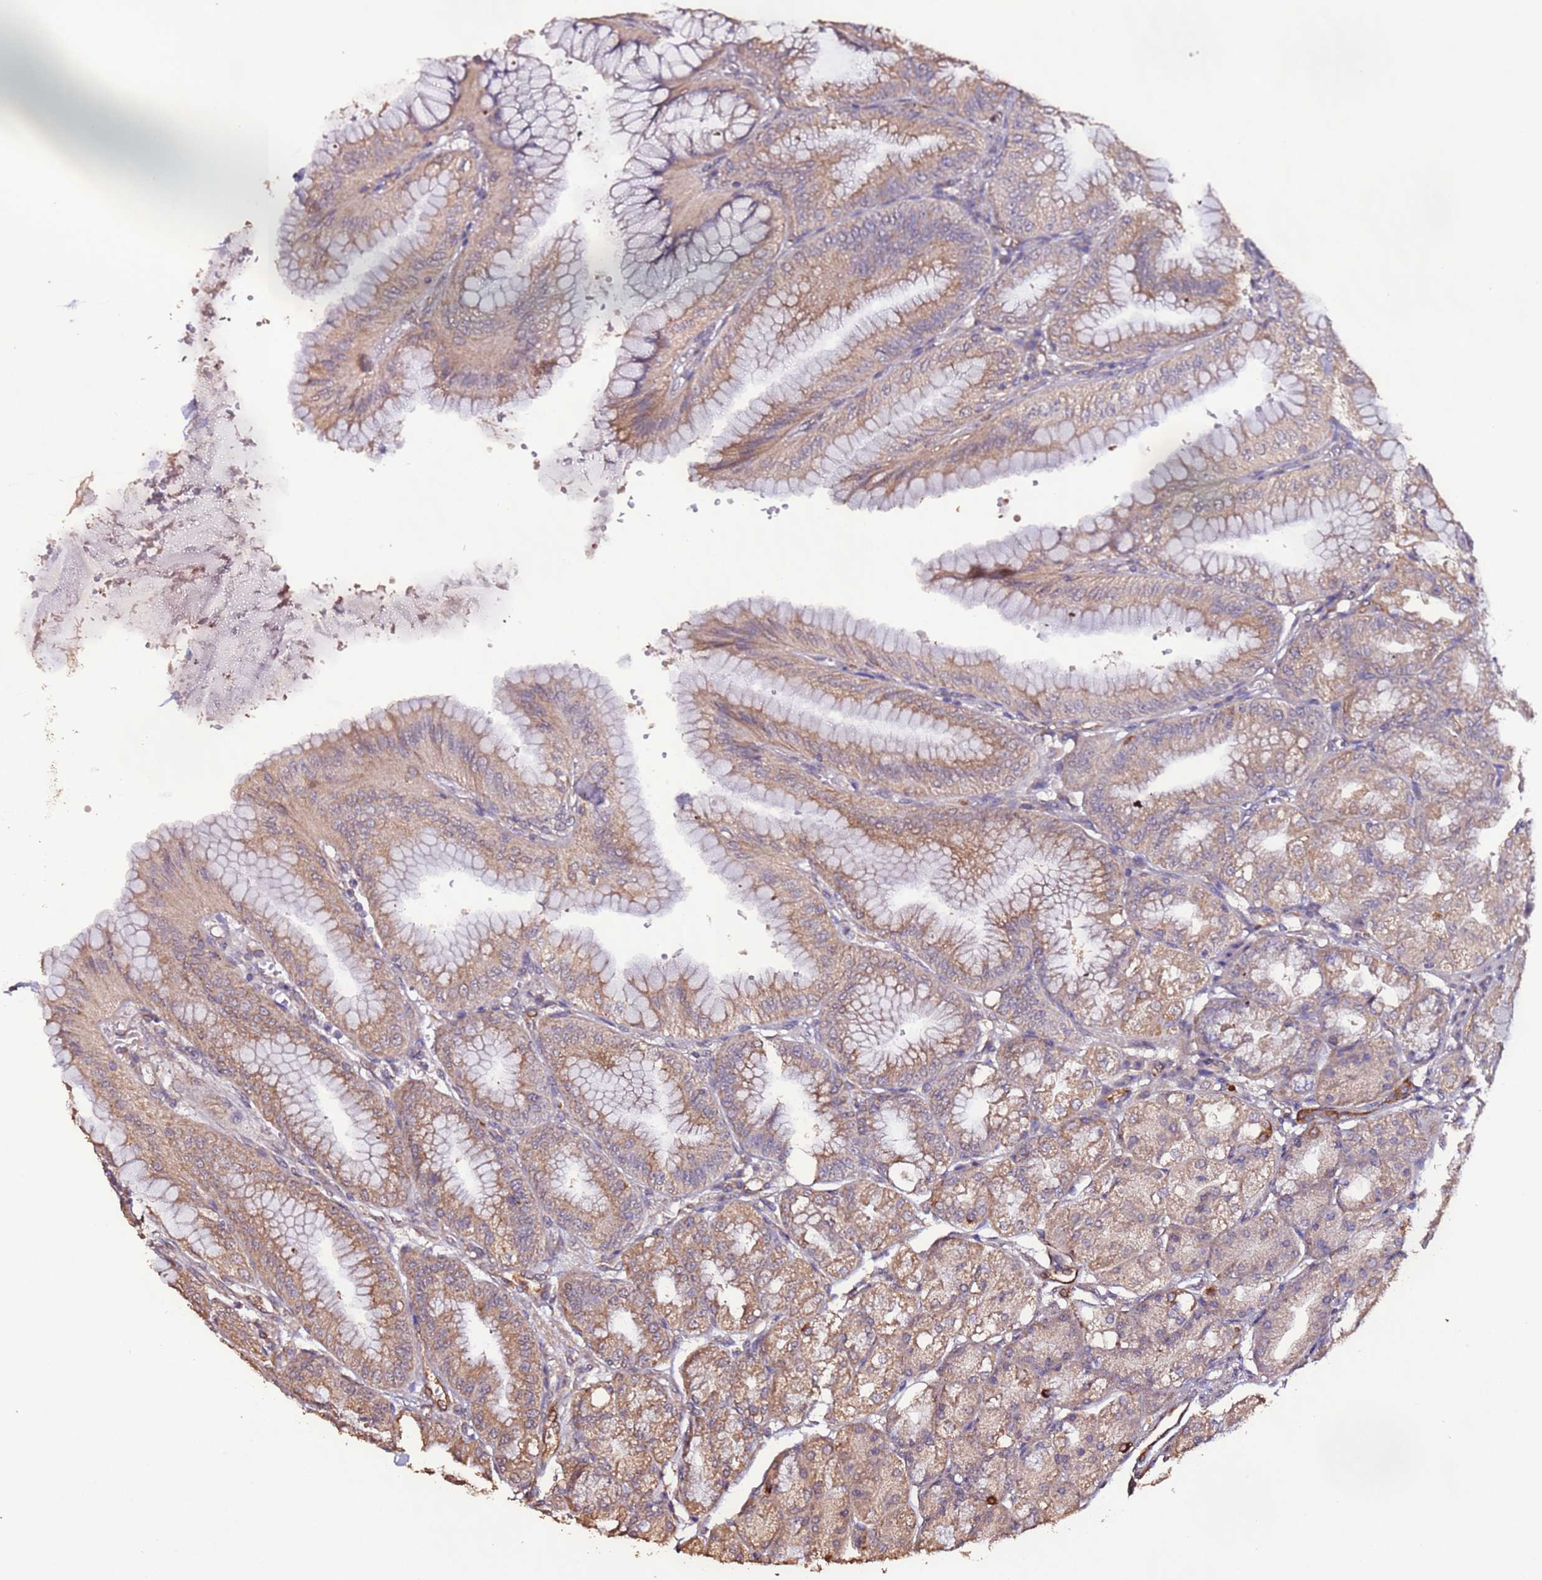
{"staining": {"intensity": "moderate", "quantity": ">75%", "location": "cytoplasmic/membranous"}, "tissue": "stomach", "cell_type": "Glandular cells", "image_type": "normal", "snomed": [{"axis": "morphology", "description": "Normal tissue, NOS"}, {"axis": "topography", "description": "Stomach, lower"}], "caption": "Protein staining displays moderate cytoplasmic/membranous positivity in approximately >75% of glandular cells in benign stomach. Immunohistochemistry (ihc) stains the protein in brown and the nuclei are stained blue.", "gene": "SLC41A3", "patient": {"sex": "male", "age": 71}}